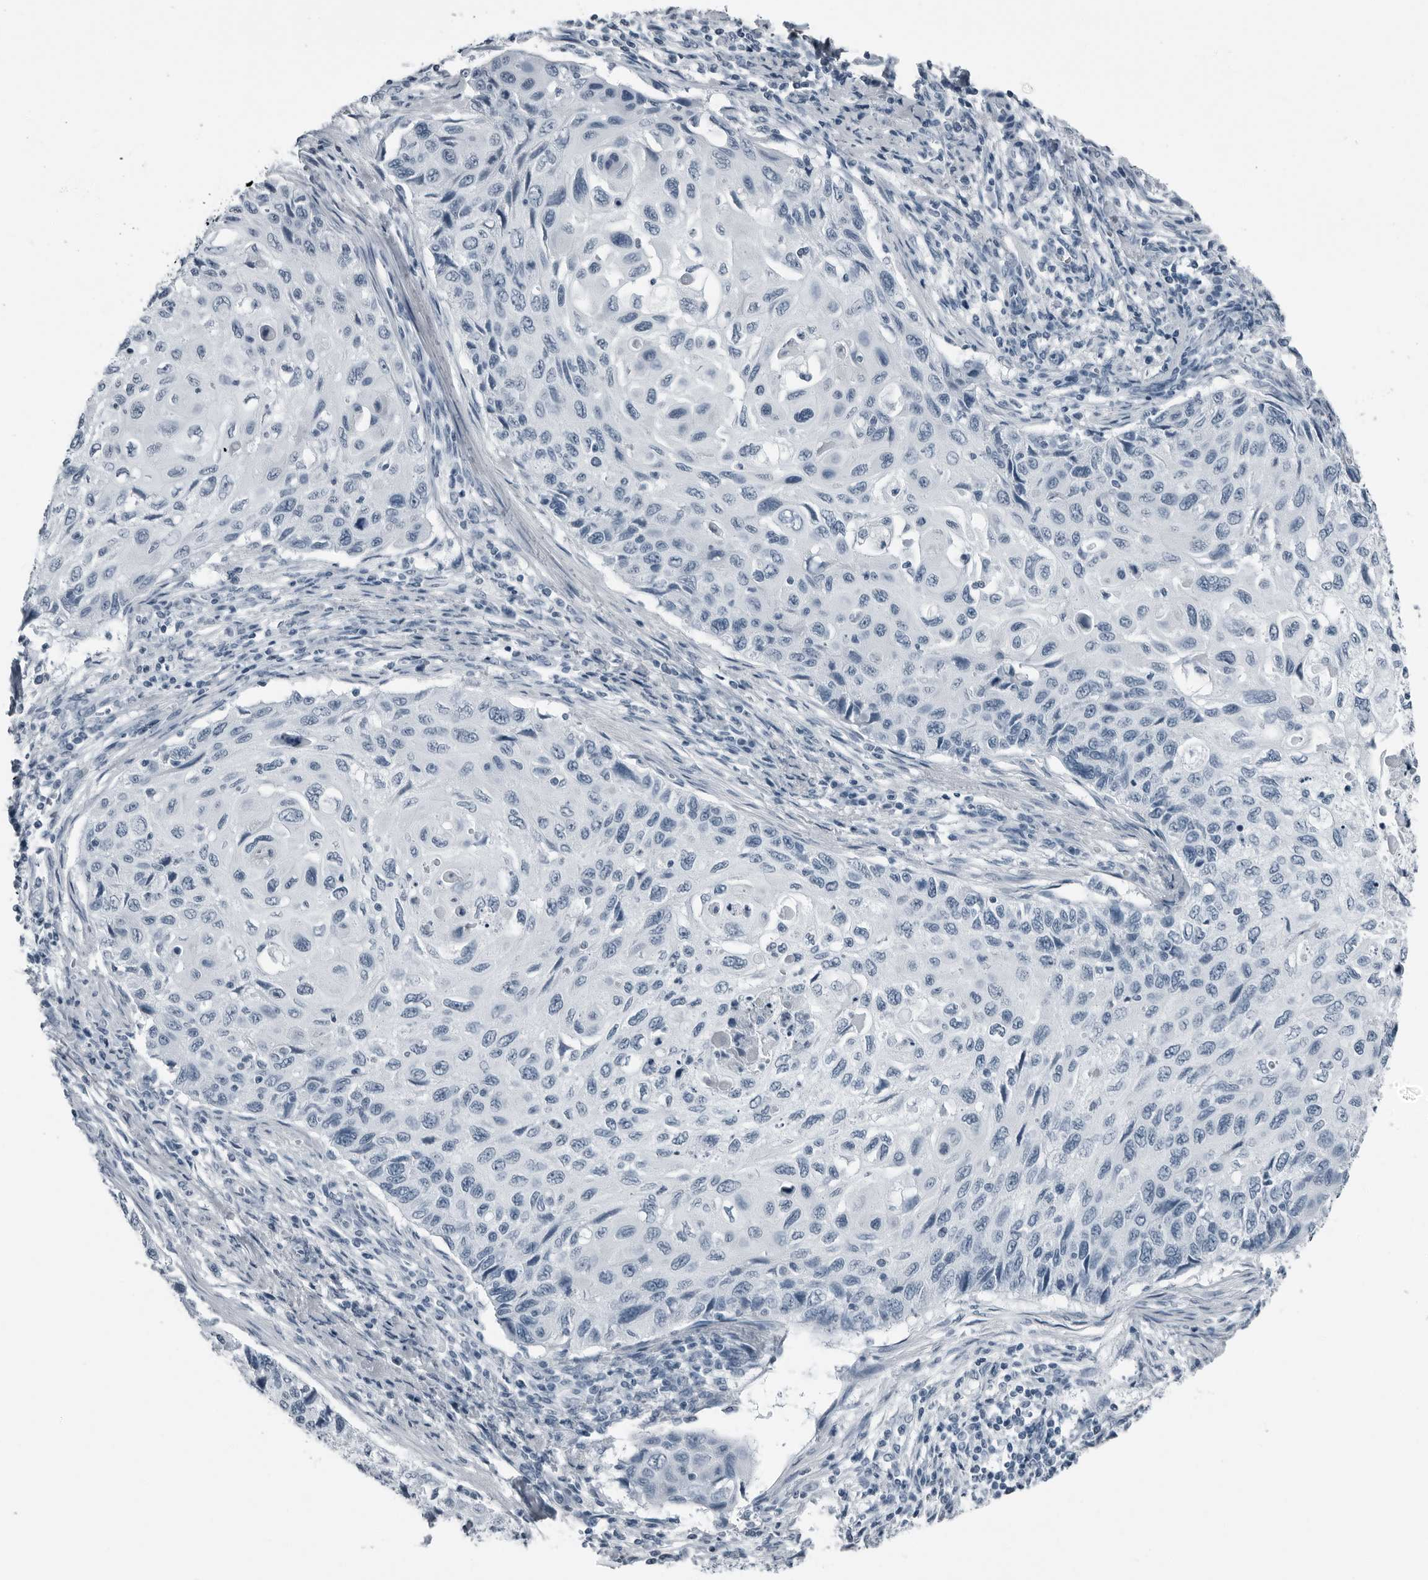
{"staining": {"intensity": "negative", "quantity": "none", "location": "none"}, "tissue": "cervical cancer", "cell_type": "Tumor cells", "image_type": "cancer", "snomed": [{"axis": "morphology", "description": "Squamous cell carcinoma, NOS"}, {"axis": "topography", "description": "Cervix"}], "caption": "Protein analysis of cervical cancer displays no significant staining in tumor cells.", "gene": "PRSS1", "patient": {"sex": "female", "age": 70}}